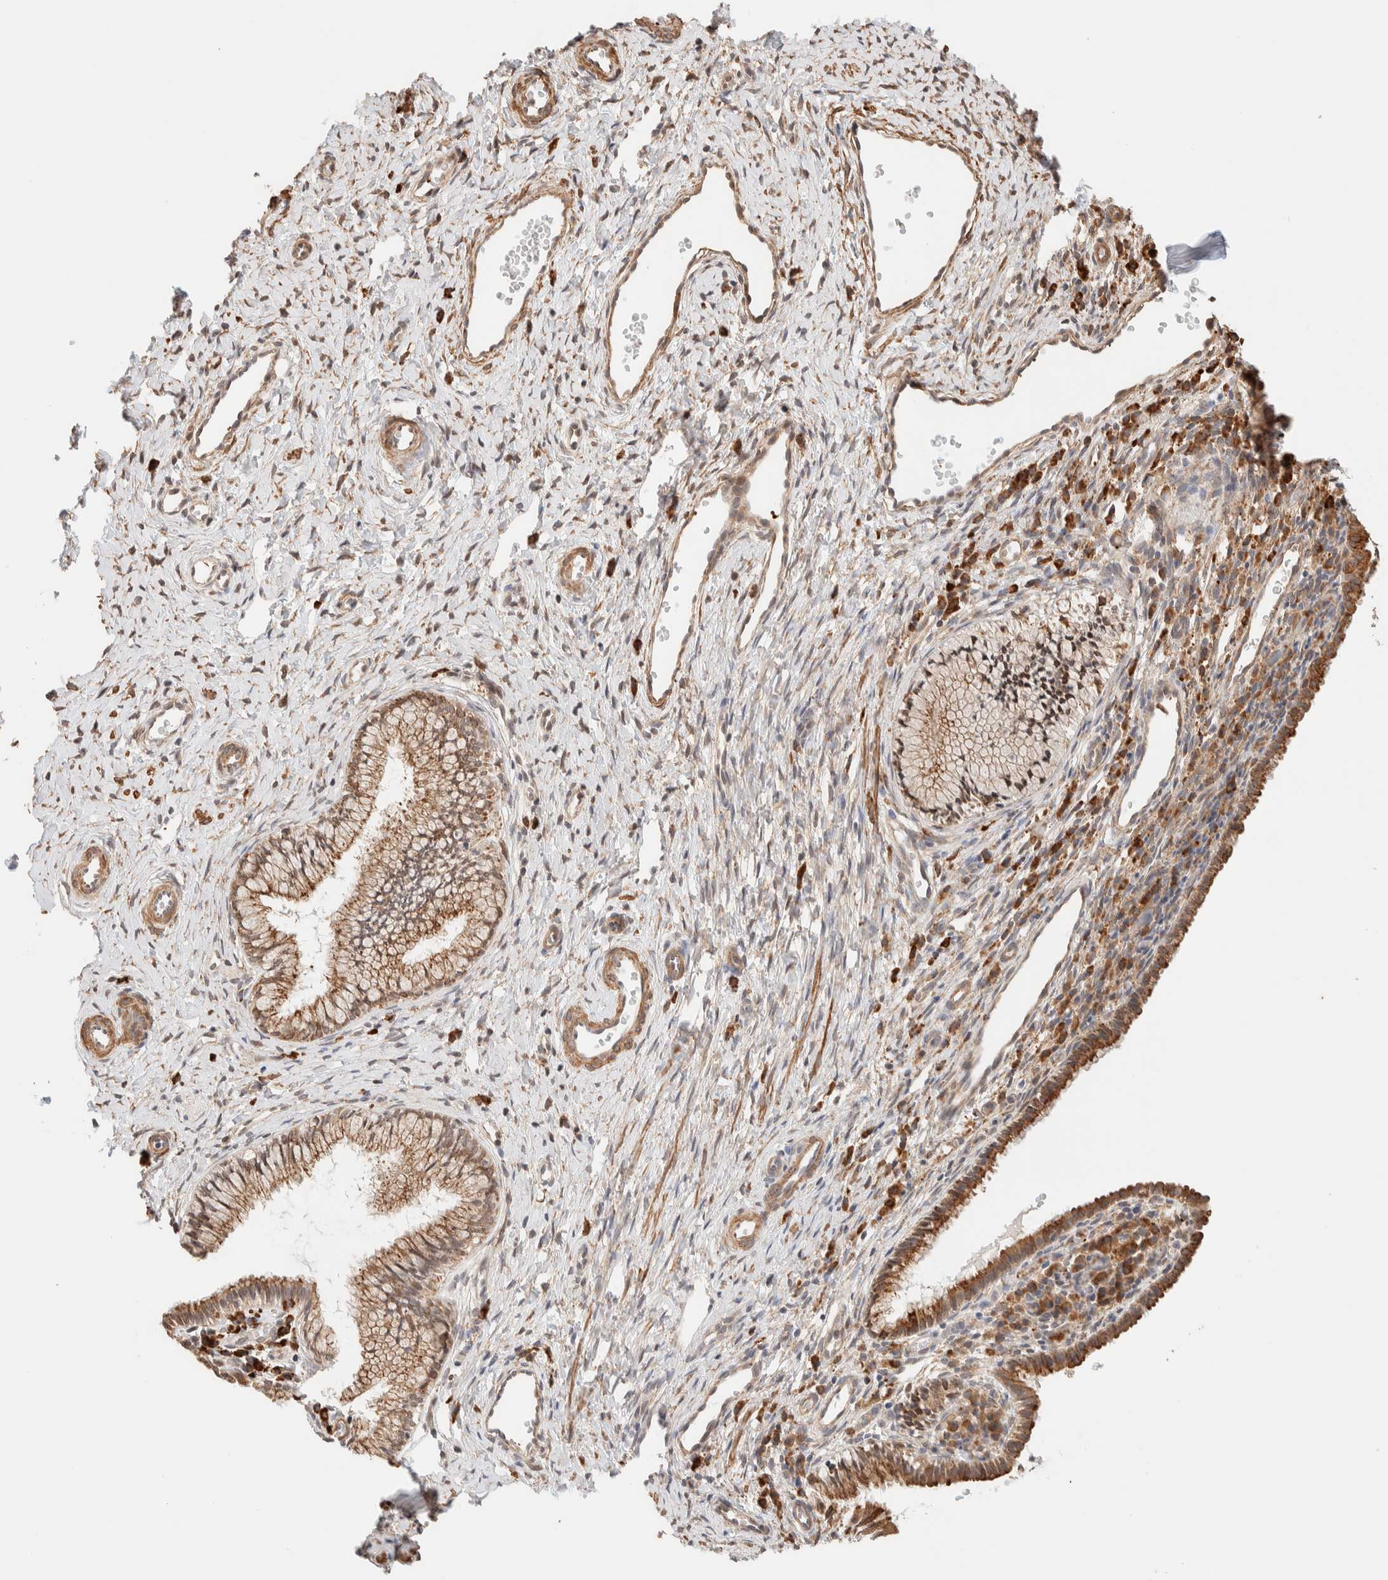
{"staining": {"intensity": "moderate", "quantity": ">75%", "location": "cytoplasmic/membranous"}, "tissue": "cervix", "cell_type": "Glandular cells", "image_type": "normal", "snomed": [{"axis": "morphology", "description": "Normal tissue, NOS"}, {"axis": "topography", "description": "Cervix"}], "caption": "Immunohistochemistry (IHC) staining of unremarkable cervix, which exhibits medium levels of moderate cytoplasmic/membranous staining in approximately >75% of glandular cells indicating moderate cytoplasmic/membranous protein positivity. The staining was performed using DAB (3,3'-diaminobenzidine) (brown) for protein detection and nuclei were counterstained in hematoxylin (blue).", "gene": "INTS1", "patient": {"sex": "female", "age": 27}}